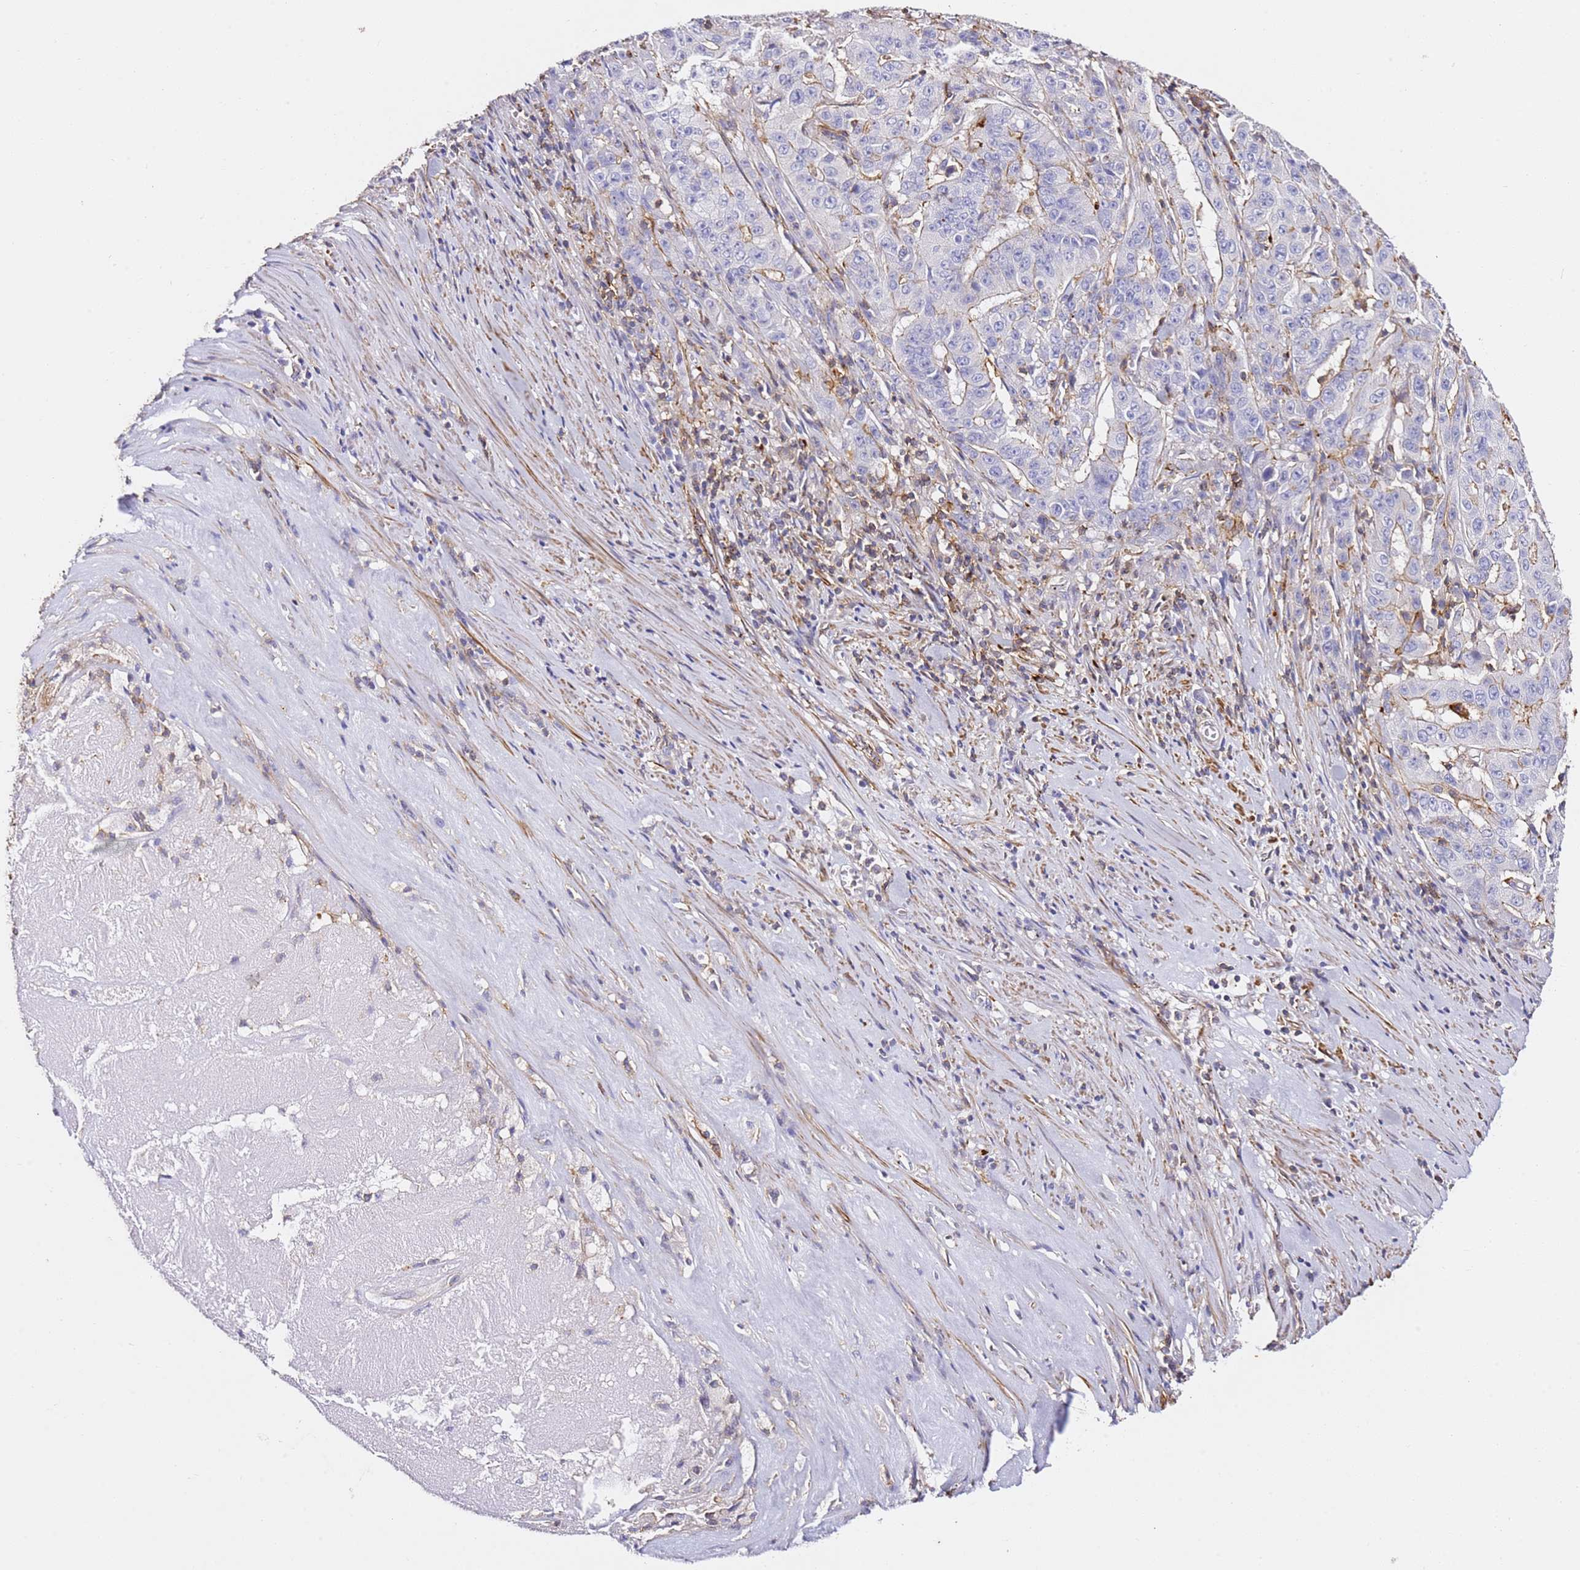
{"staining": {"intensity": "weak", "quantity": "<25%", "location": "cytoplasmic/membranous"}, "tissue": "pancreatic cancer", "cell_type": "Tumor cells", "image_type": "cancer", "snomed": [{"axis": "morphology", "description": "Adenocarcinoma, NOS"}, {"axis": "topography", "description": "Pancreas"}], "caption": "DAB (3,3'-diaminobenzidine) immunohistochemical staining of pancreatic cancer (adenocarcinoma) exhibits no significant staining in tumor cells.", "gene": "ZNF671", "patient": {"sex": "male", "age": 63}}